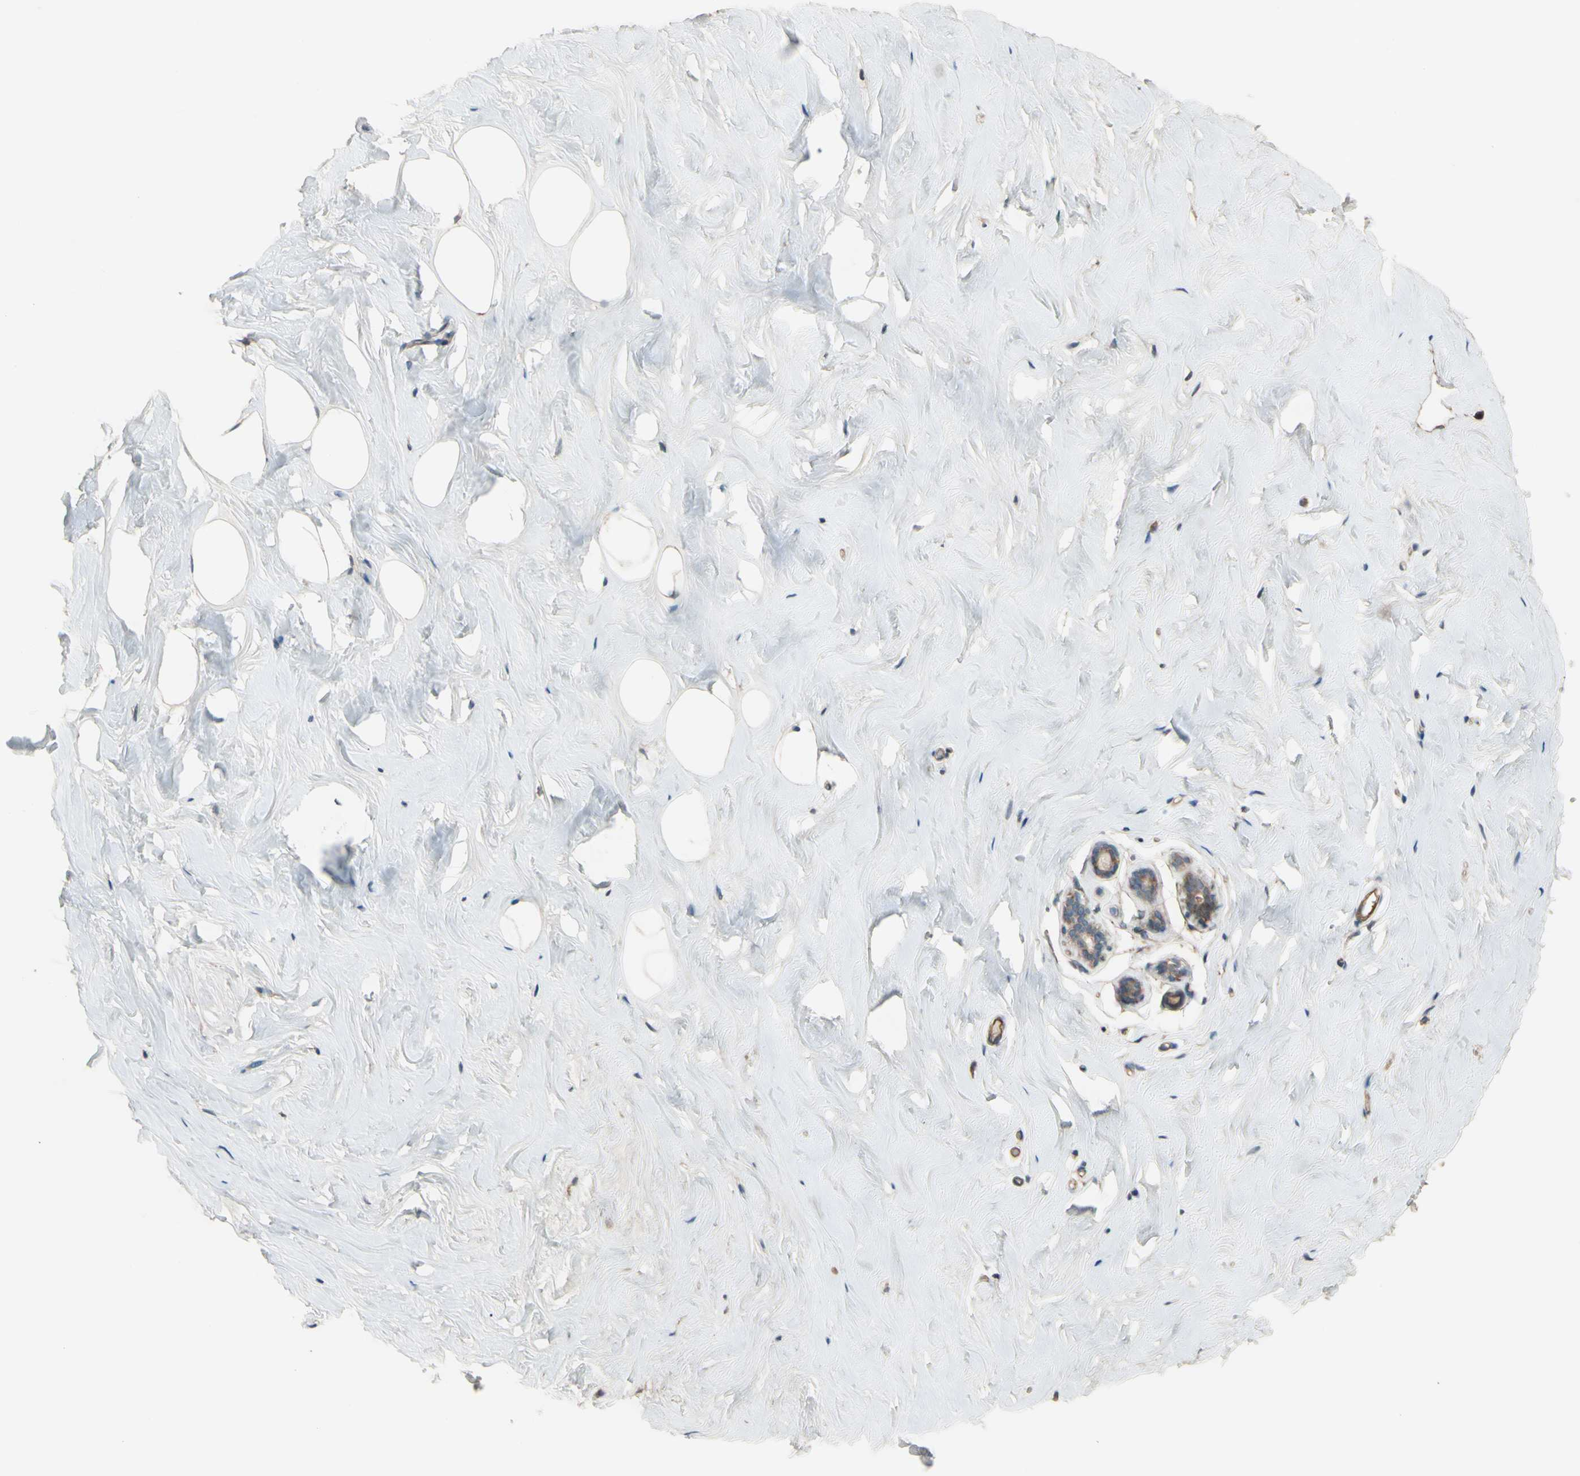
{"staining": {"intensity": "negative", "quantity": "none", "location": "none"}, "tissue": "breast", "cell_type": "Adipocytes", "image_type": "normal", "snomed": [{"axis": "morphology", "description": "Normal tissue, NOS"}, {"axis": "topography", "description": "Breast"}], "caption": "DAB immunohistochemical staining of unremarkable human breast reveals no significant expression in adipocytes. (DAB (3,3'-diaminobenzidine) IHC with hematoxylin counter stain).", "gene": "SHROOM4", "patient": {"sex": "female", "age": 75}}